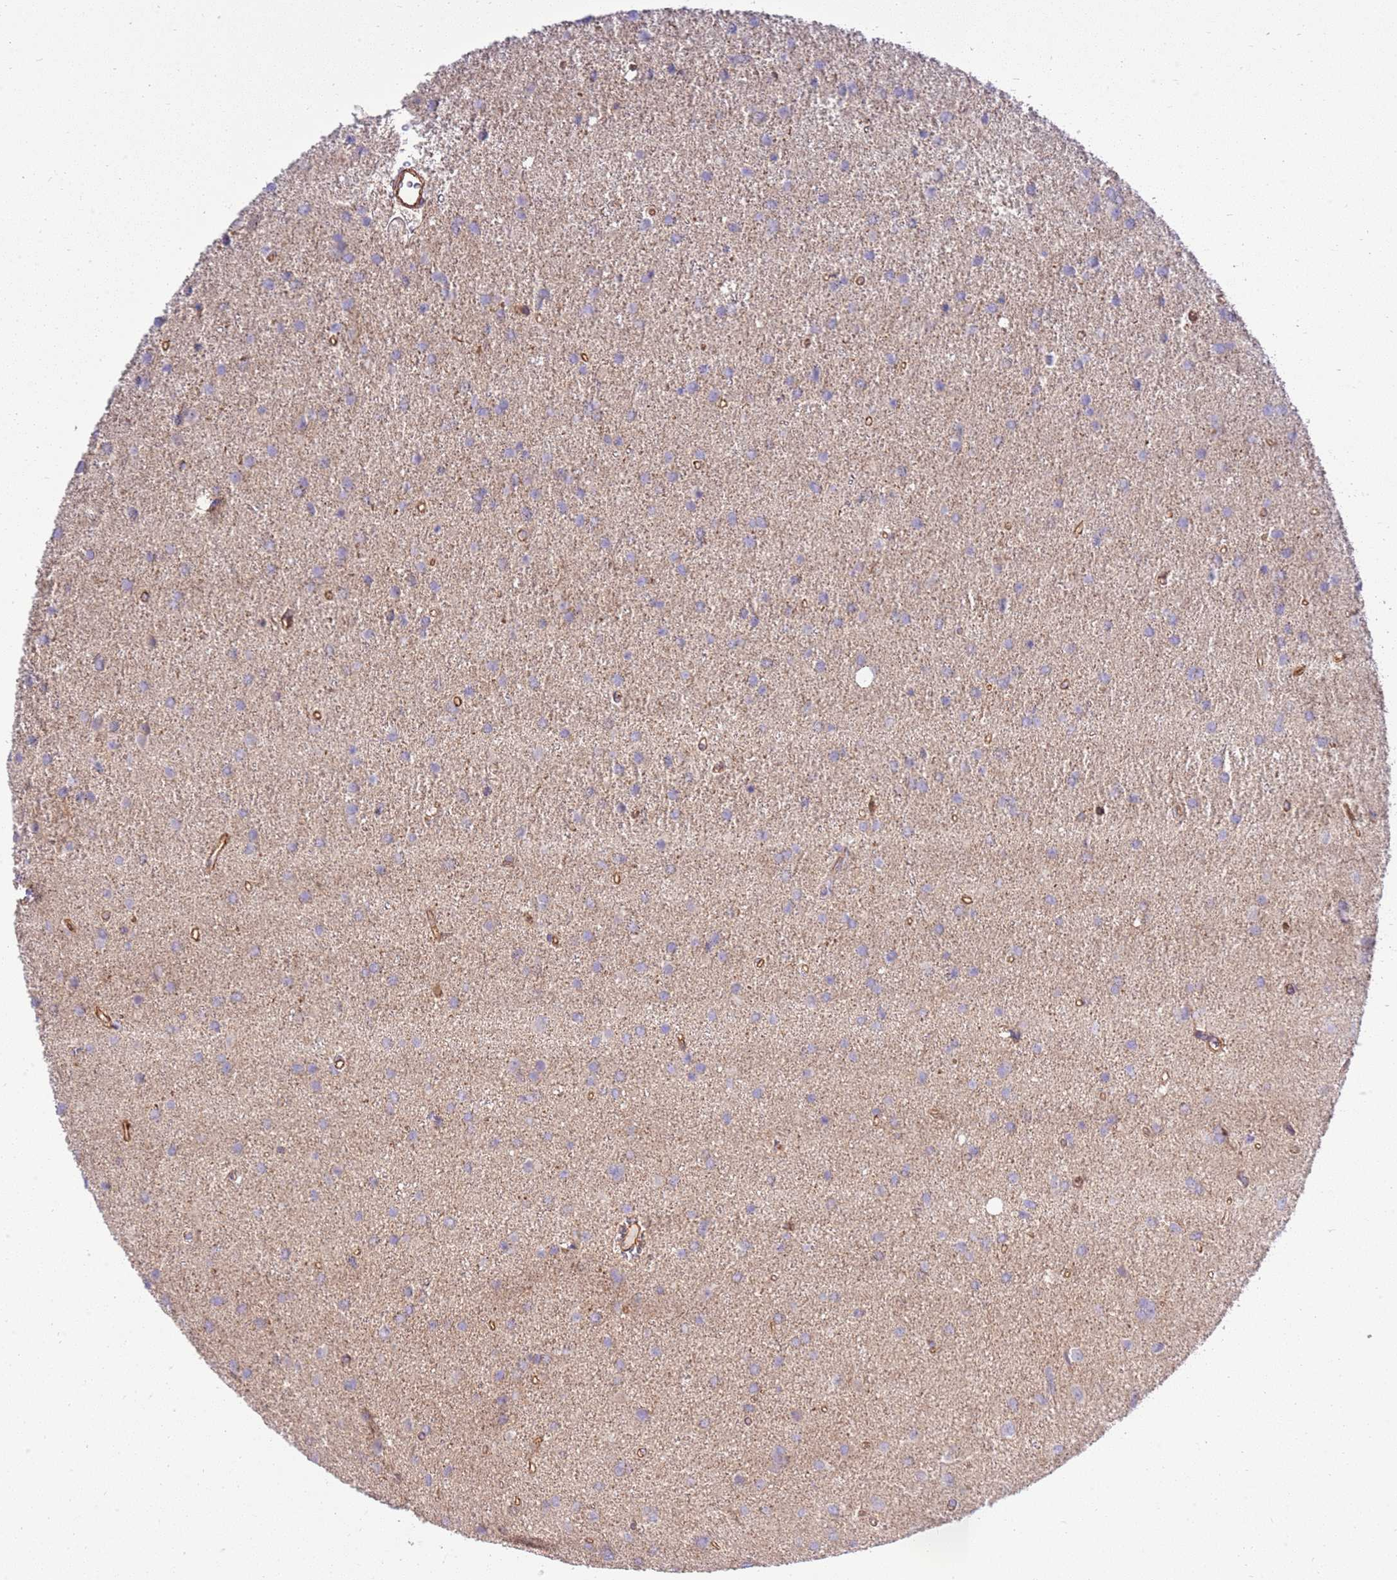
{"staining": {"intensity": "negative", "quantity": "none", "location": "none"}, "tissue": "glioma", "cell_type": "Tumor cells", "image_type": "cancer", "snomed": [{"axis": "morphology", "description": "Glioma, malignant, High grade"}, {"axis": "topography", "description": "Brain"}], "caption": "Immunohistochemical staining of human malignant high-grade glioma exhibits no significant expression in tumor cells.", "gene": "EFCAB8", "patient": {"sex": "female", "age": 50}}